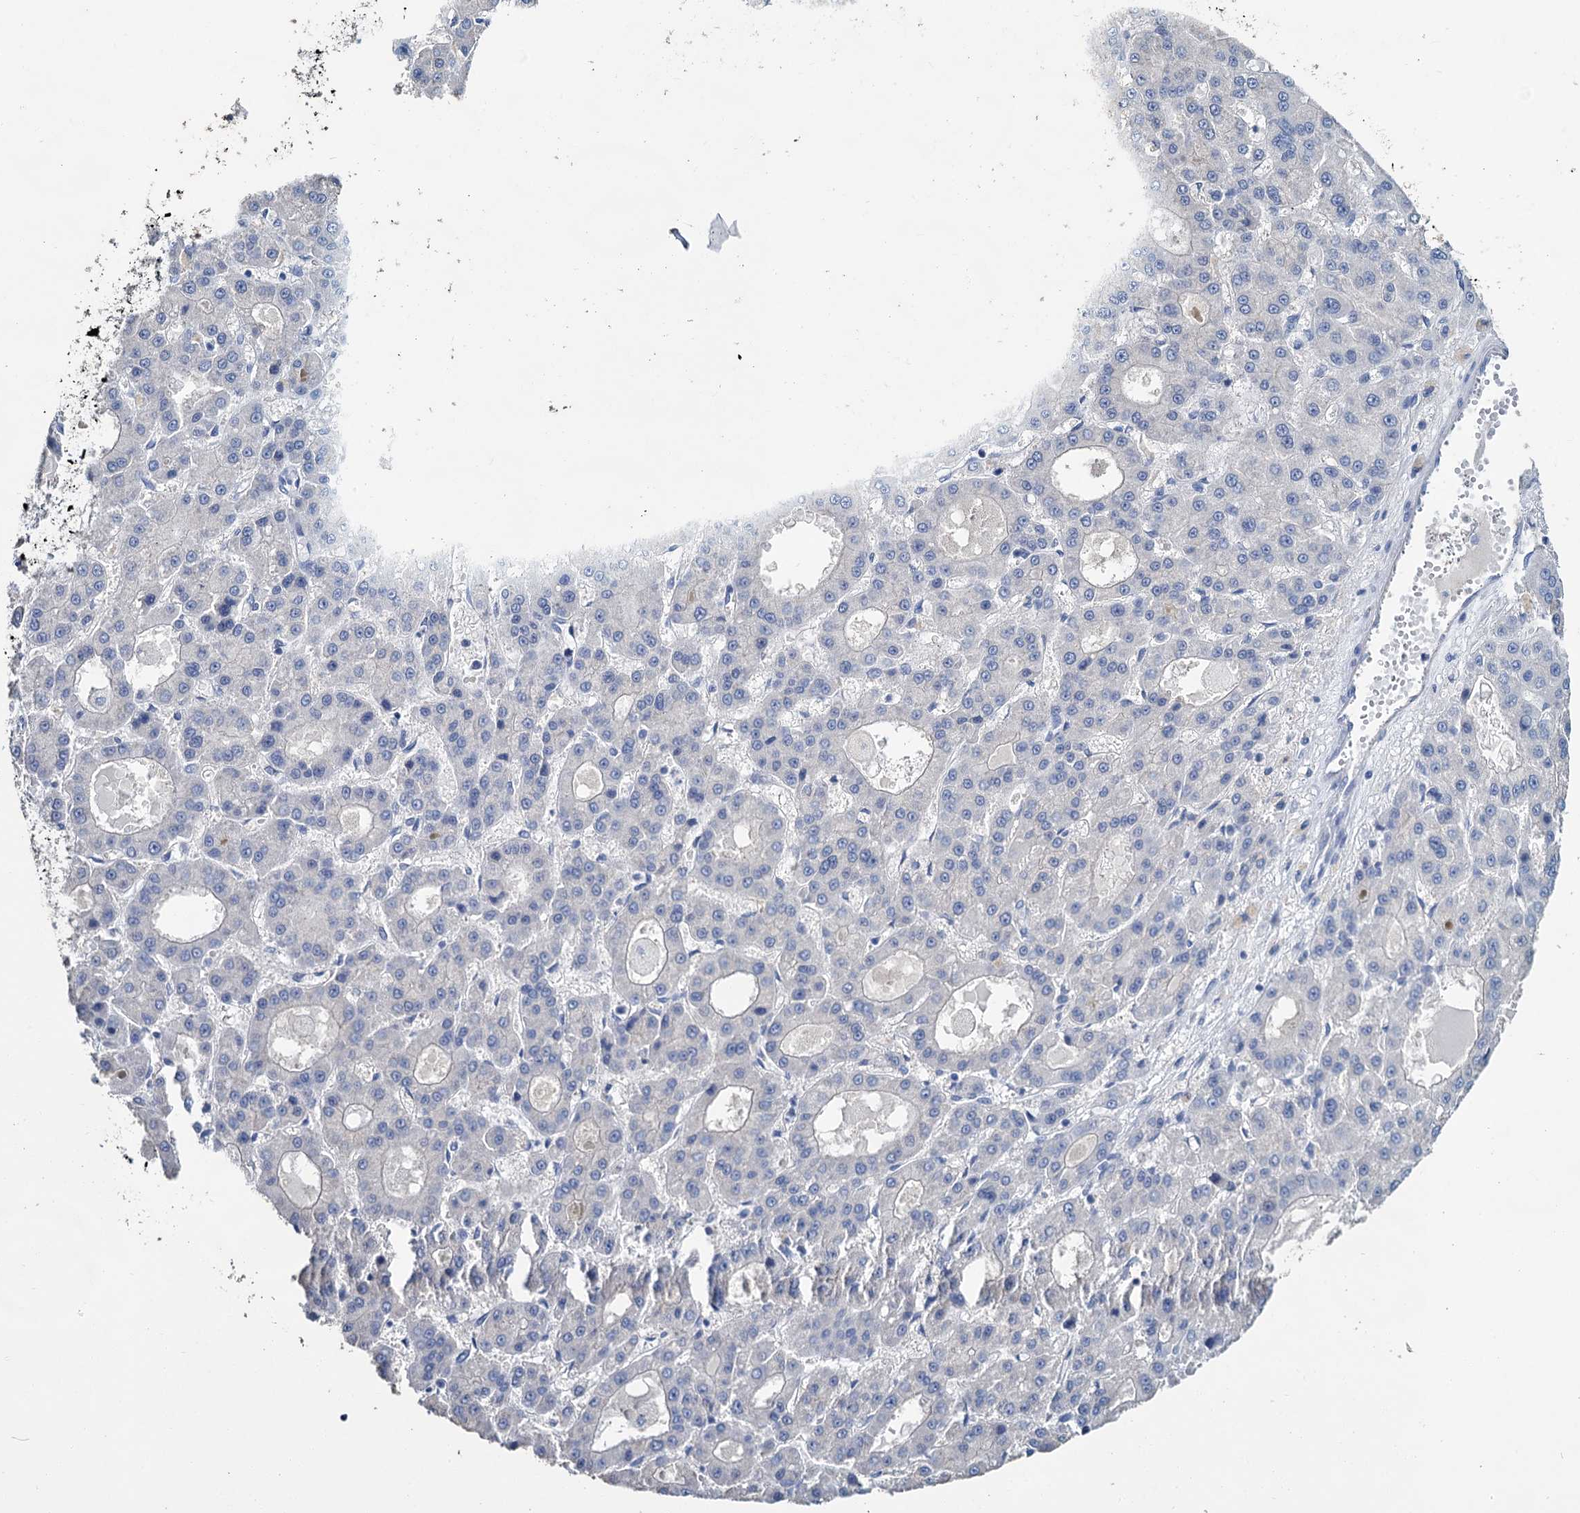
{"staining": {"intensity": "negative", "quantity": "none", "location": "none"}, "tissue": "liver cancer", "cell_type": "Tumor cells", "image_type": "cancer", "snomed": [{"axis": "morphology", "description": "Carcinoma, Hepatocellular, NOS"}, {"axis": "topography", "description": "Liver"}], "caption": "Immunohistochemistry (IHC) histopathology image of neoplastic tissue: liver cancer (hepatocellular carcinoma) stained with DAB displays no significant protein staining in tumor cells. Nuclei are stained in blue.", "gene": "SNCB", "patient": {"sex": "male", "age": 70}}